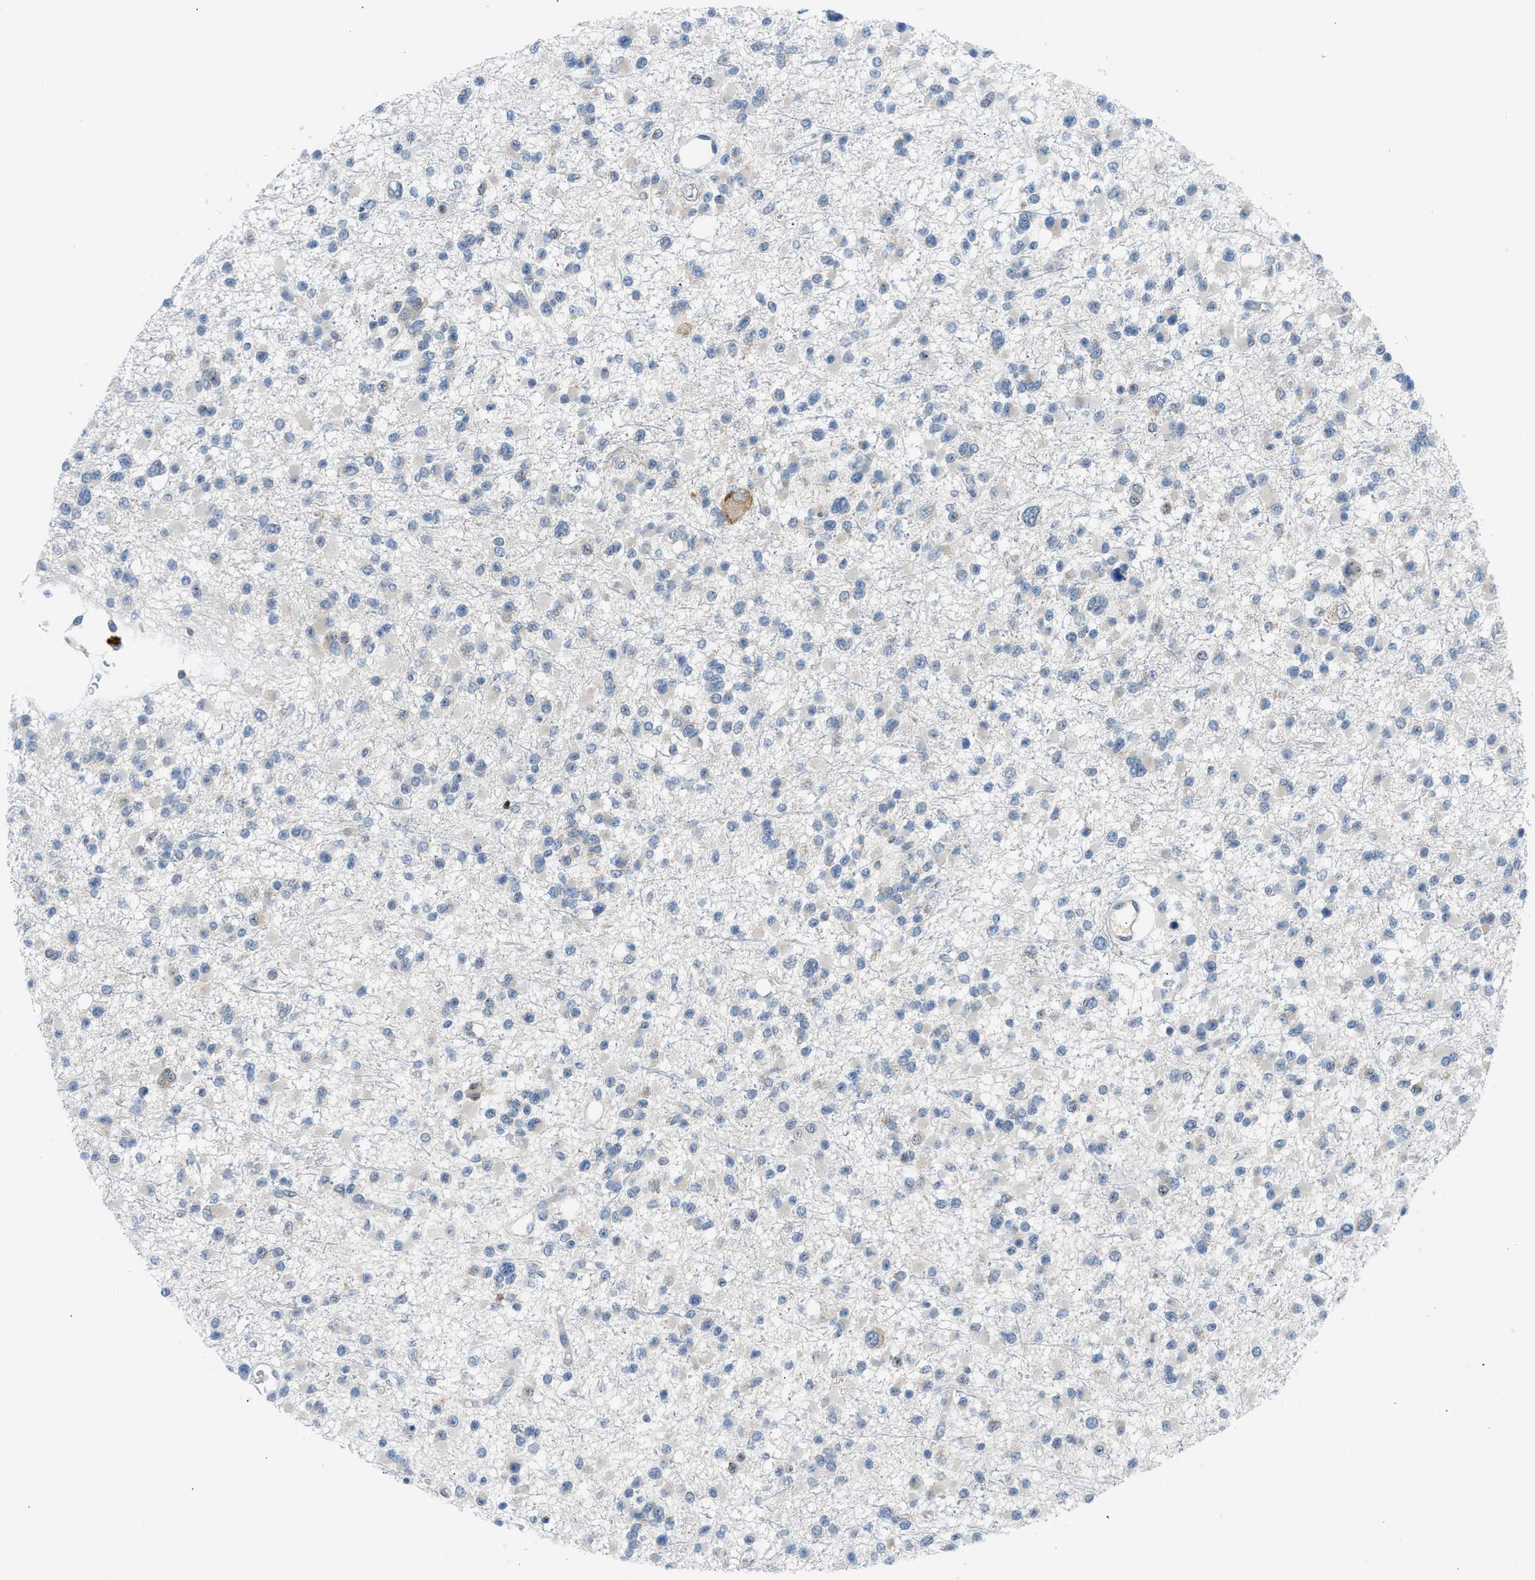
{"staining": {"intensity": "negative", "quantity": "none", "location": "none"}, "tissue": "glioma", "cell_type": "Tumor cells", "image_type": "cancer", "snomed": [{"axis": "morphology", "description": "Glioma, malignant, Low grade"}, {"axis": "topography", "description": "Brain"}], "caption": "A high-resolution image shows immunohistochemistry staining of malignant glioma (low-grade), which demonstrates no significant expression in tumor cells. The staining was performed using DAB (3,3'-diaminobenzidine) to visualize the protein expression in brown, while the nuclei were stained in blue with hematoxylin (Magnification: 20x).", "gene": "KCNC2", "patient": {"sex": "female", "age": 22}}